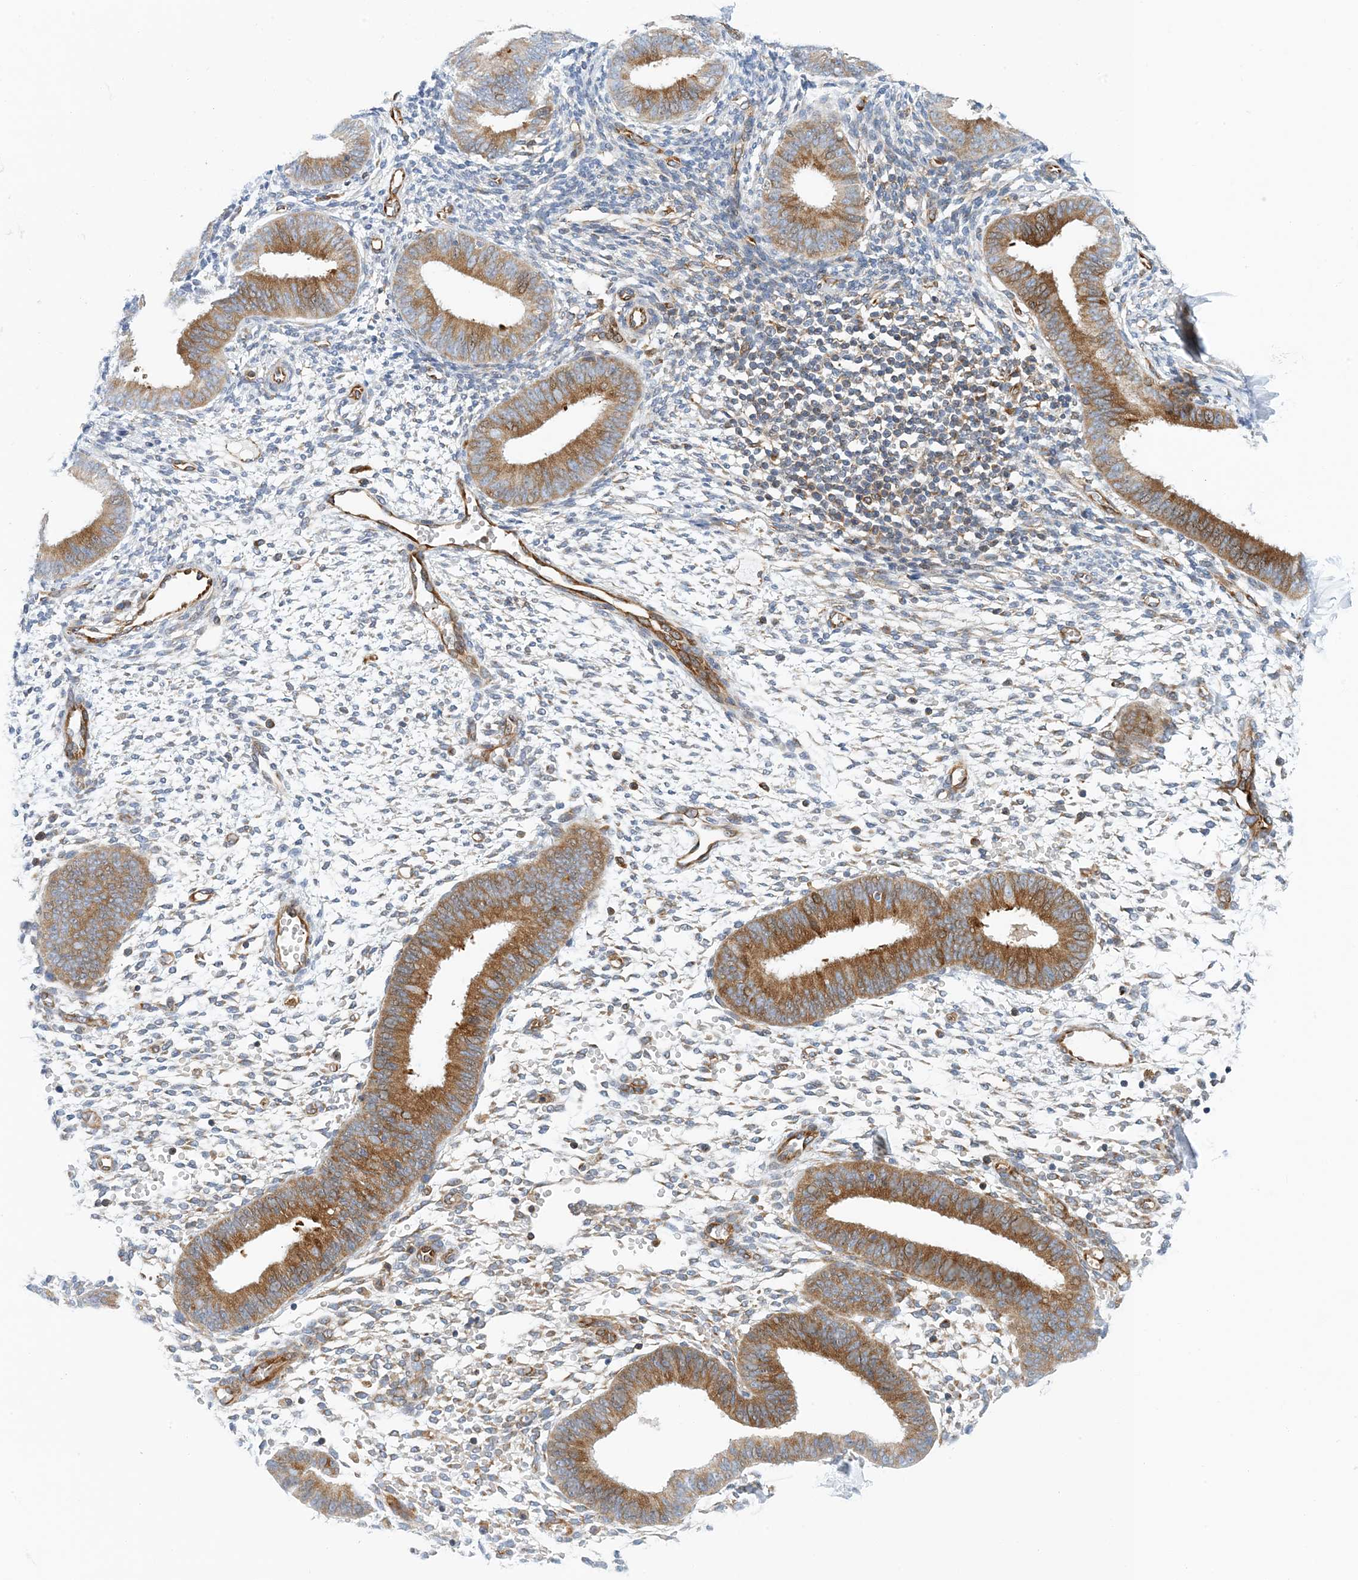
{"staining": {"intensity": "negative", "quantity": "none", "location": "none"}, "tissue": "endometrium", "cell_type": "Cells in endometrial stroma", "image_type": "normal", "snomed": [{"axis": "morphology", "description": "Normal tissue, NOS"}, {"axis": "topography", "description": "Uterus"}, {"axis": "topography", "description": "Endometrium"}], "caption": "The image demonstrates no significant positivity in cells in endometrial stroma of endometrium.", "gene": "PCDHA2", "patient": {"sex": "female", "age": 48}}